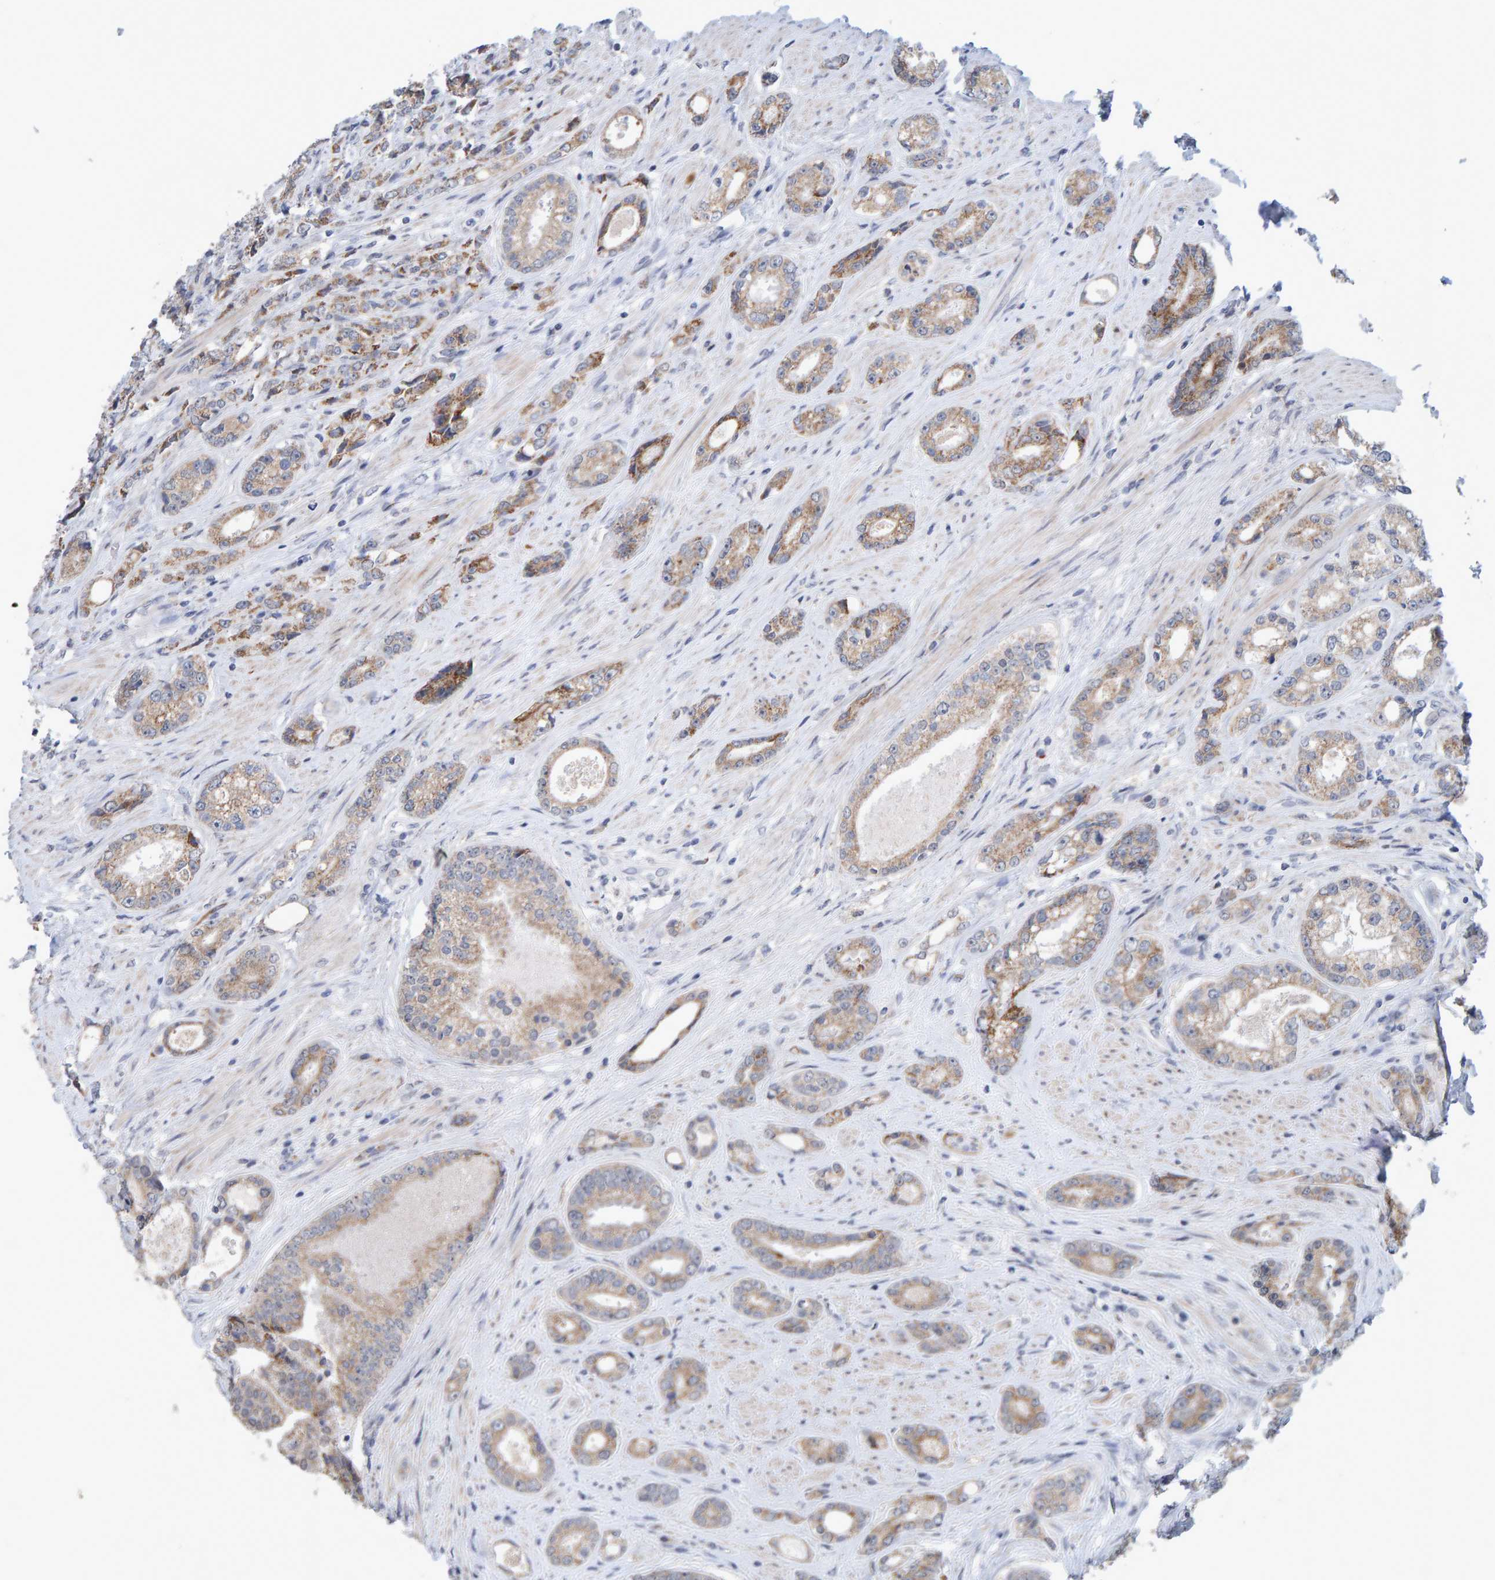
{"staining": {"intensity": "moderate", "quantity": ">75%", "location": "cytoplasmic/membranous"}, "tissue": "prostate cancer", "cell_type": "Tumor cells", "image_type": "cancer", "snomed": [{"axis": "morphology", "description": "Adenocarcinoma, High grade"}, {"axis": "topography", "description": "Prostate"}], "caption": "This image exhibits immunohistochemistry (IHC) staining of human prostate cancer, with medium moderate cytoplasmic/membranous expression in approximately >75% of tumor cells.", "gene": "USP43", "patient": {"sex": "male", "age": 61}}